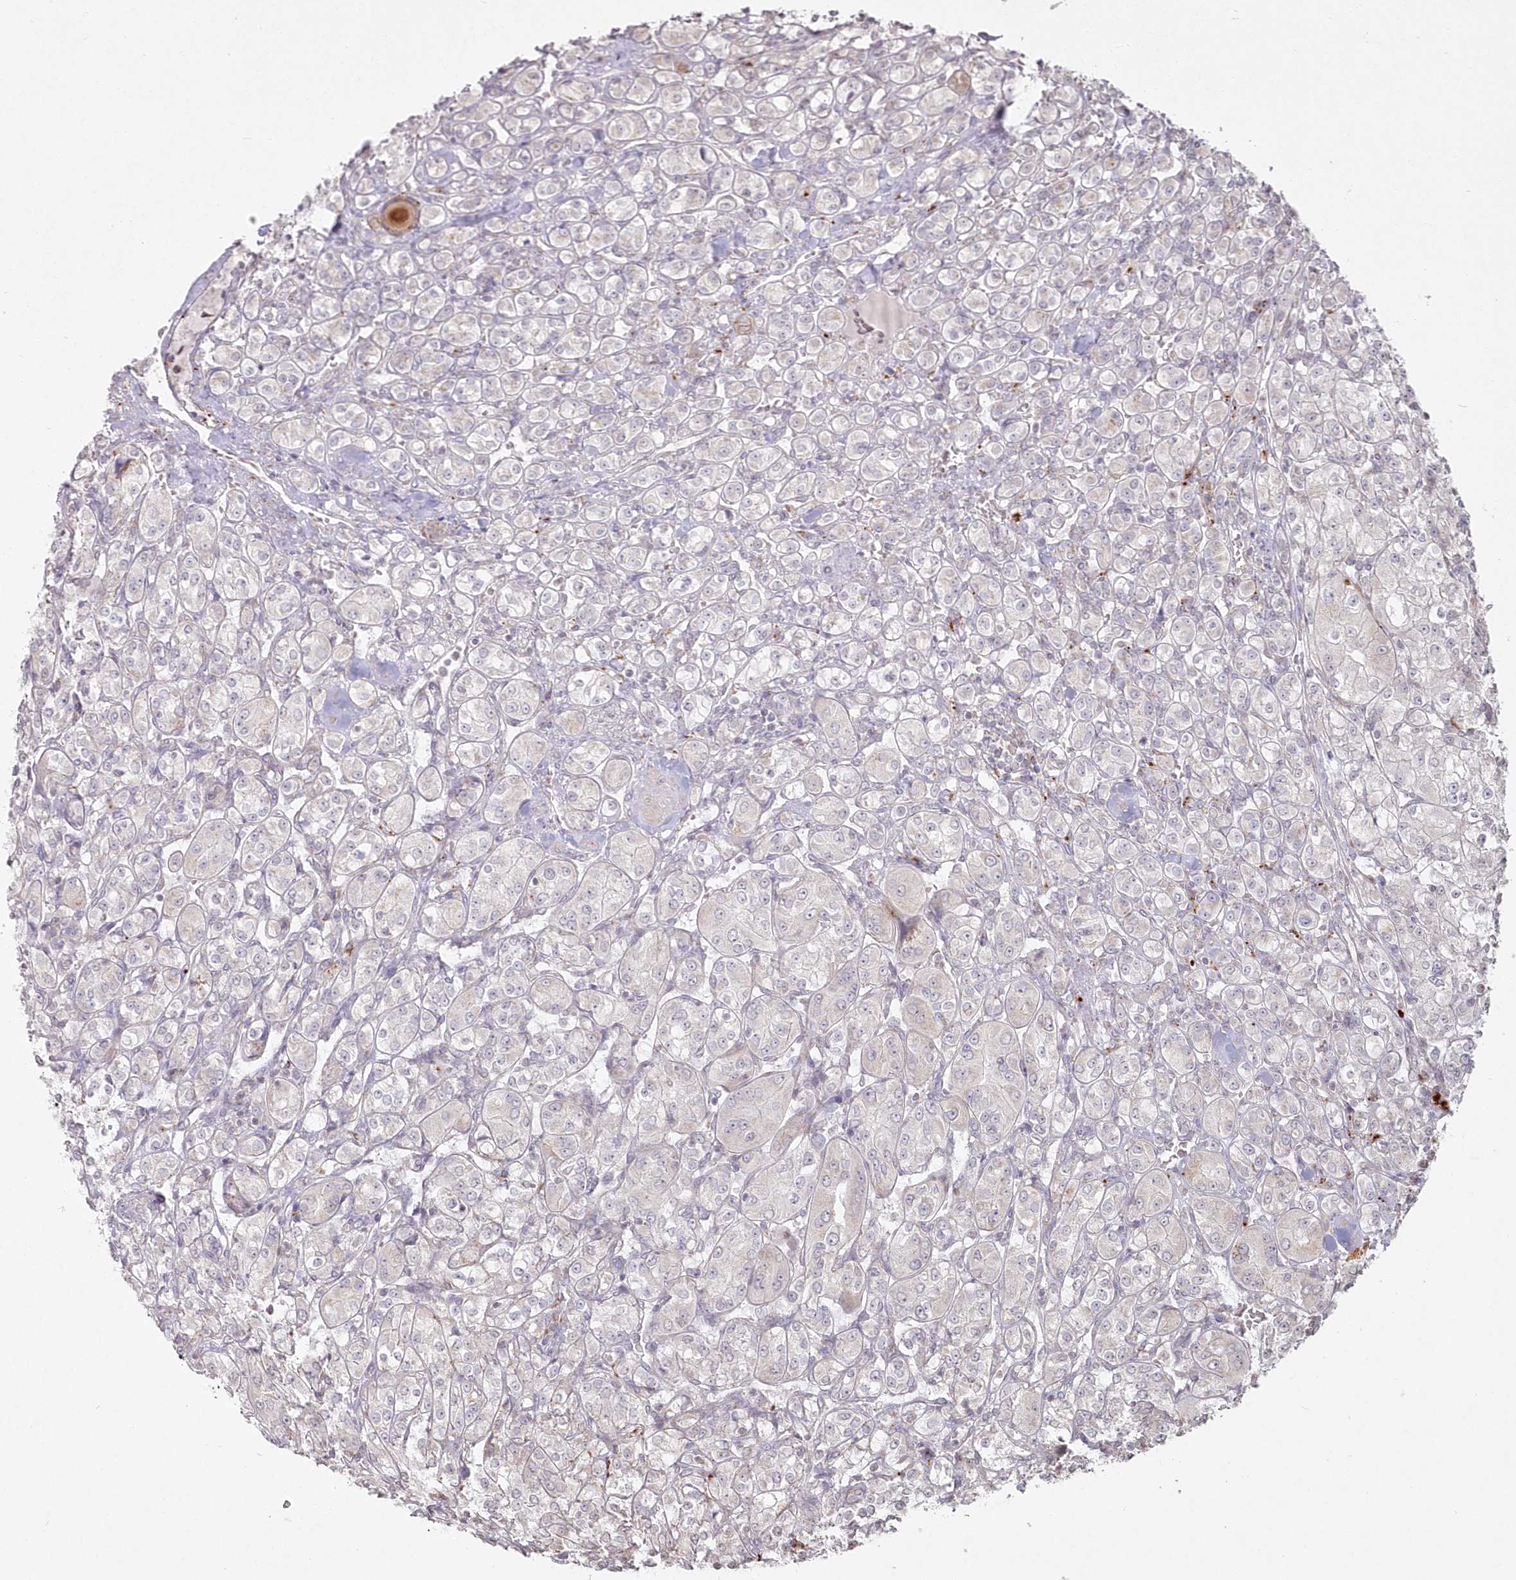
{"staining": {"intensity": "negative", "quantity": "none", "location": "none"}, "tissue": "renal cancer", "cell_type": "Tumor cells", "image_type": "cancer", "snomed": [{"axis": "morphology", "description": "Adenocarcinoma, NOS"}, {"axis": "topography", "description": "Kidney"}], "caption": "High power microscopy image of an IHC image of renal cancer (adenocarcinoma), revealing no significant staining in tumor cells.", "gene": "ARSB", "patient": {"sex": "male", "age": 77}}